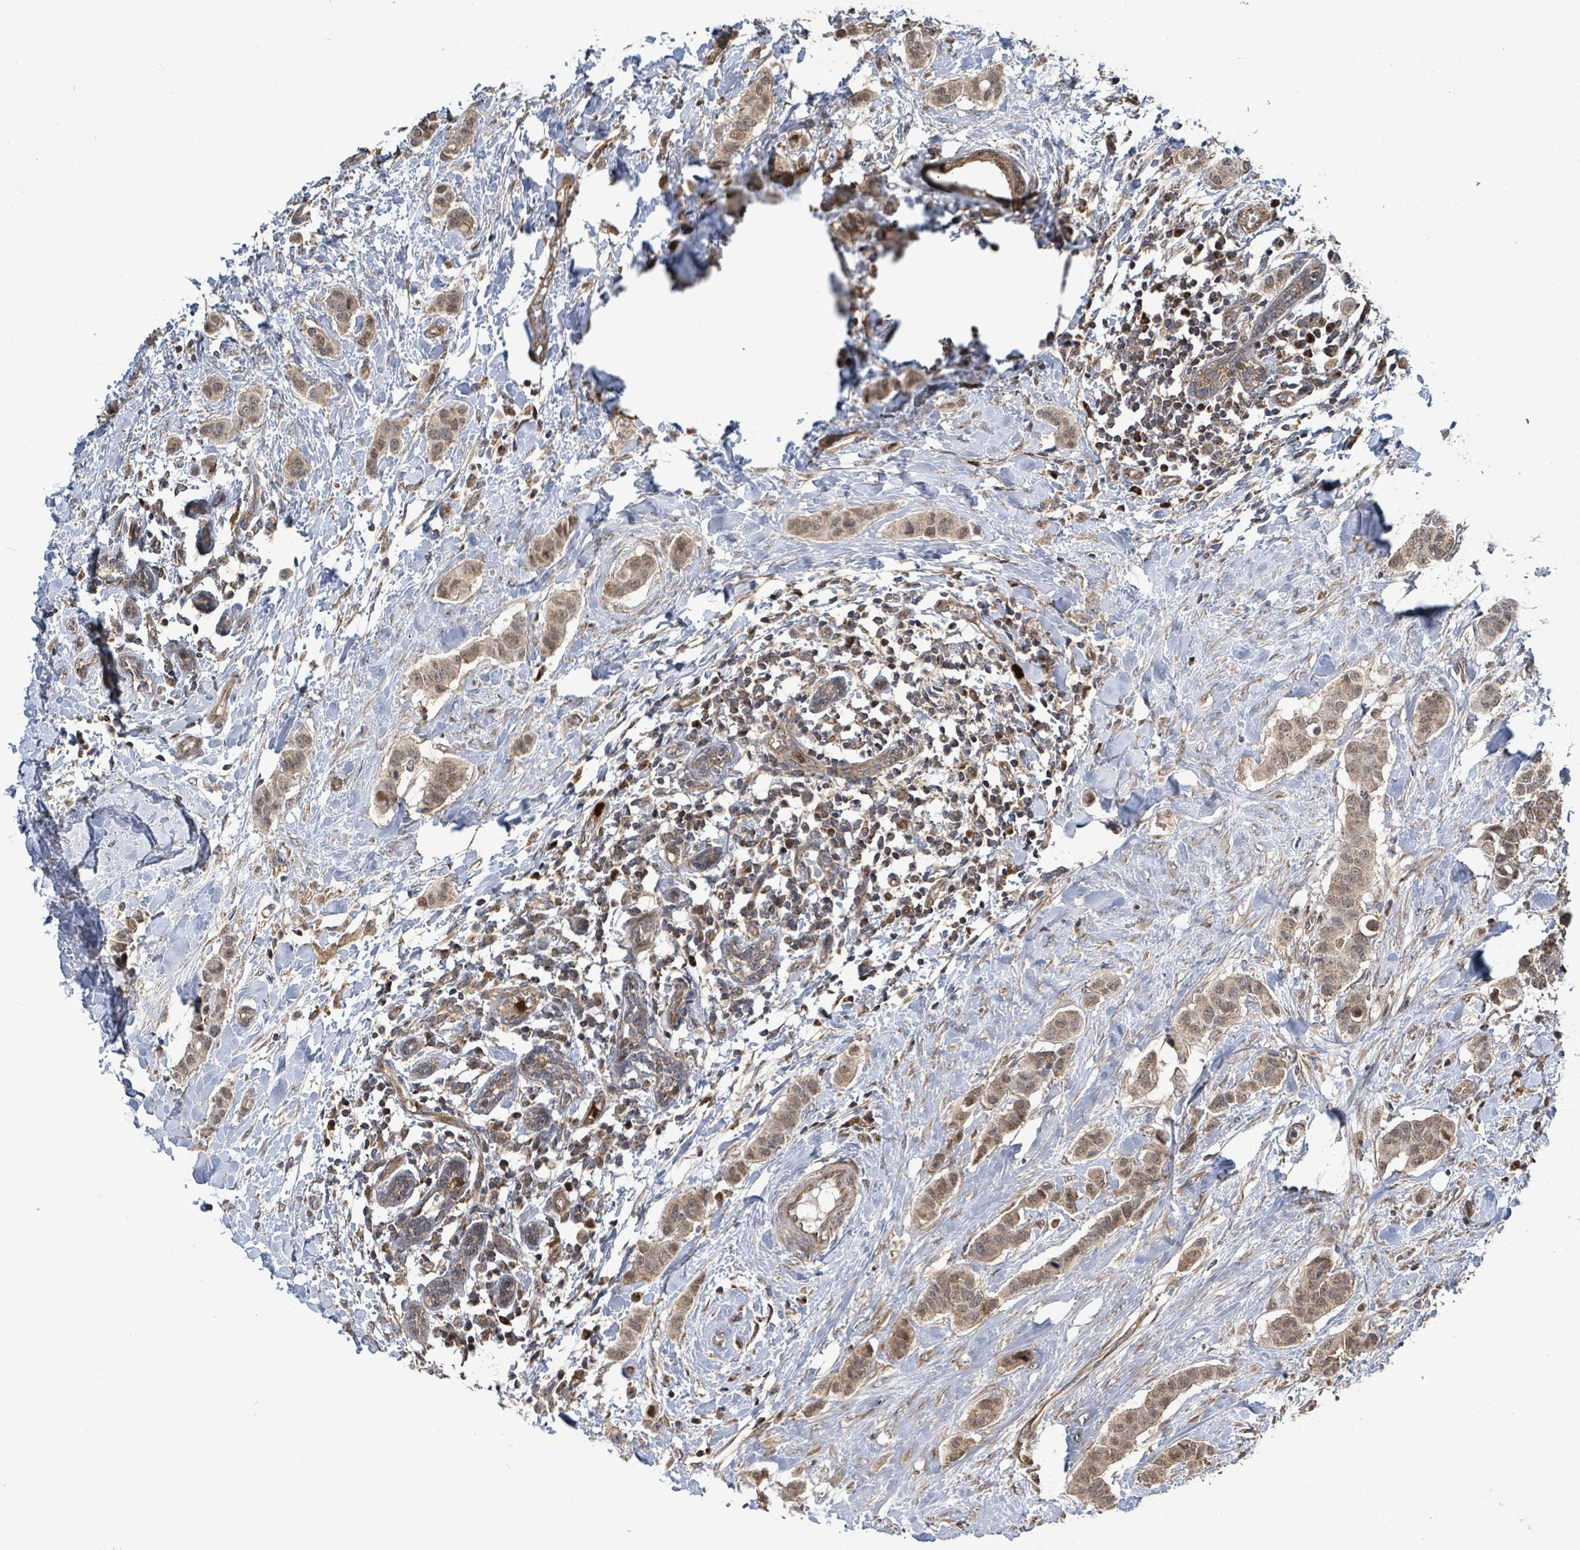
{"staining": {"intensity": "moderate", "quantity": ">75%", "location": "cytoplasmic/membranous,nuclear"}, "tissue": "breast cancer", "cell_type": "Tumor cells", "image_type": "cancer", "snomed": [{"axis": "morphology", "description": "Duct carcinoma"}, {"axis": "topography", "description": "Breast"}], "caption": "Immunohistochemical staining of breast invasive ductal carcinoma reveals medium levels of moderate cytoplasmic/membranous and nuclear protein positivity in about >75% of tumor cells. (DAB (3,3'-diaminobenzidine) IHC, brown staining for protein, blue staining for nuclei).", "gene": "COQ6", "patient": {"sex": "female", "age": 40}}